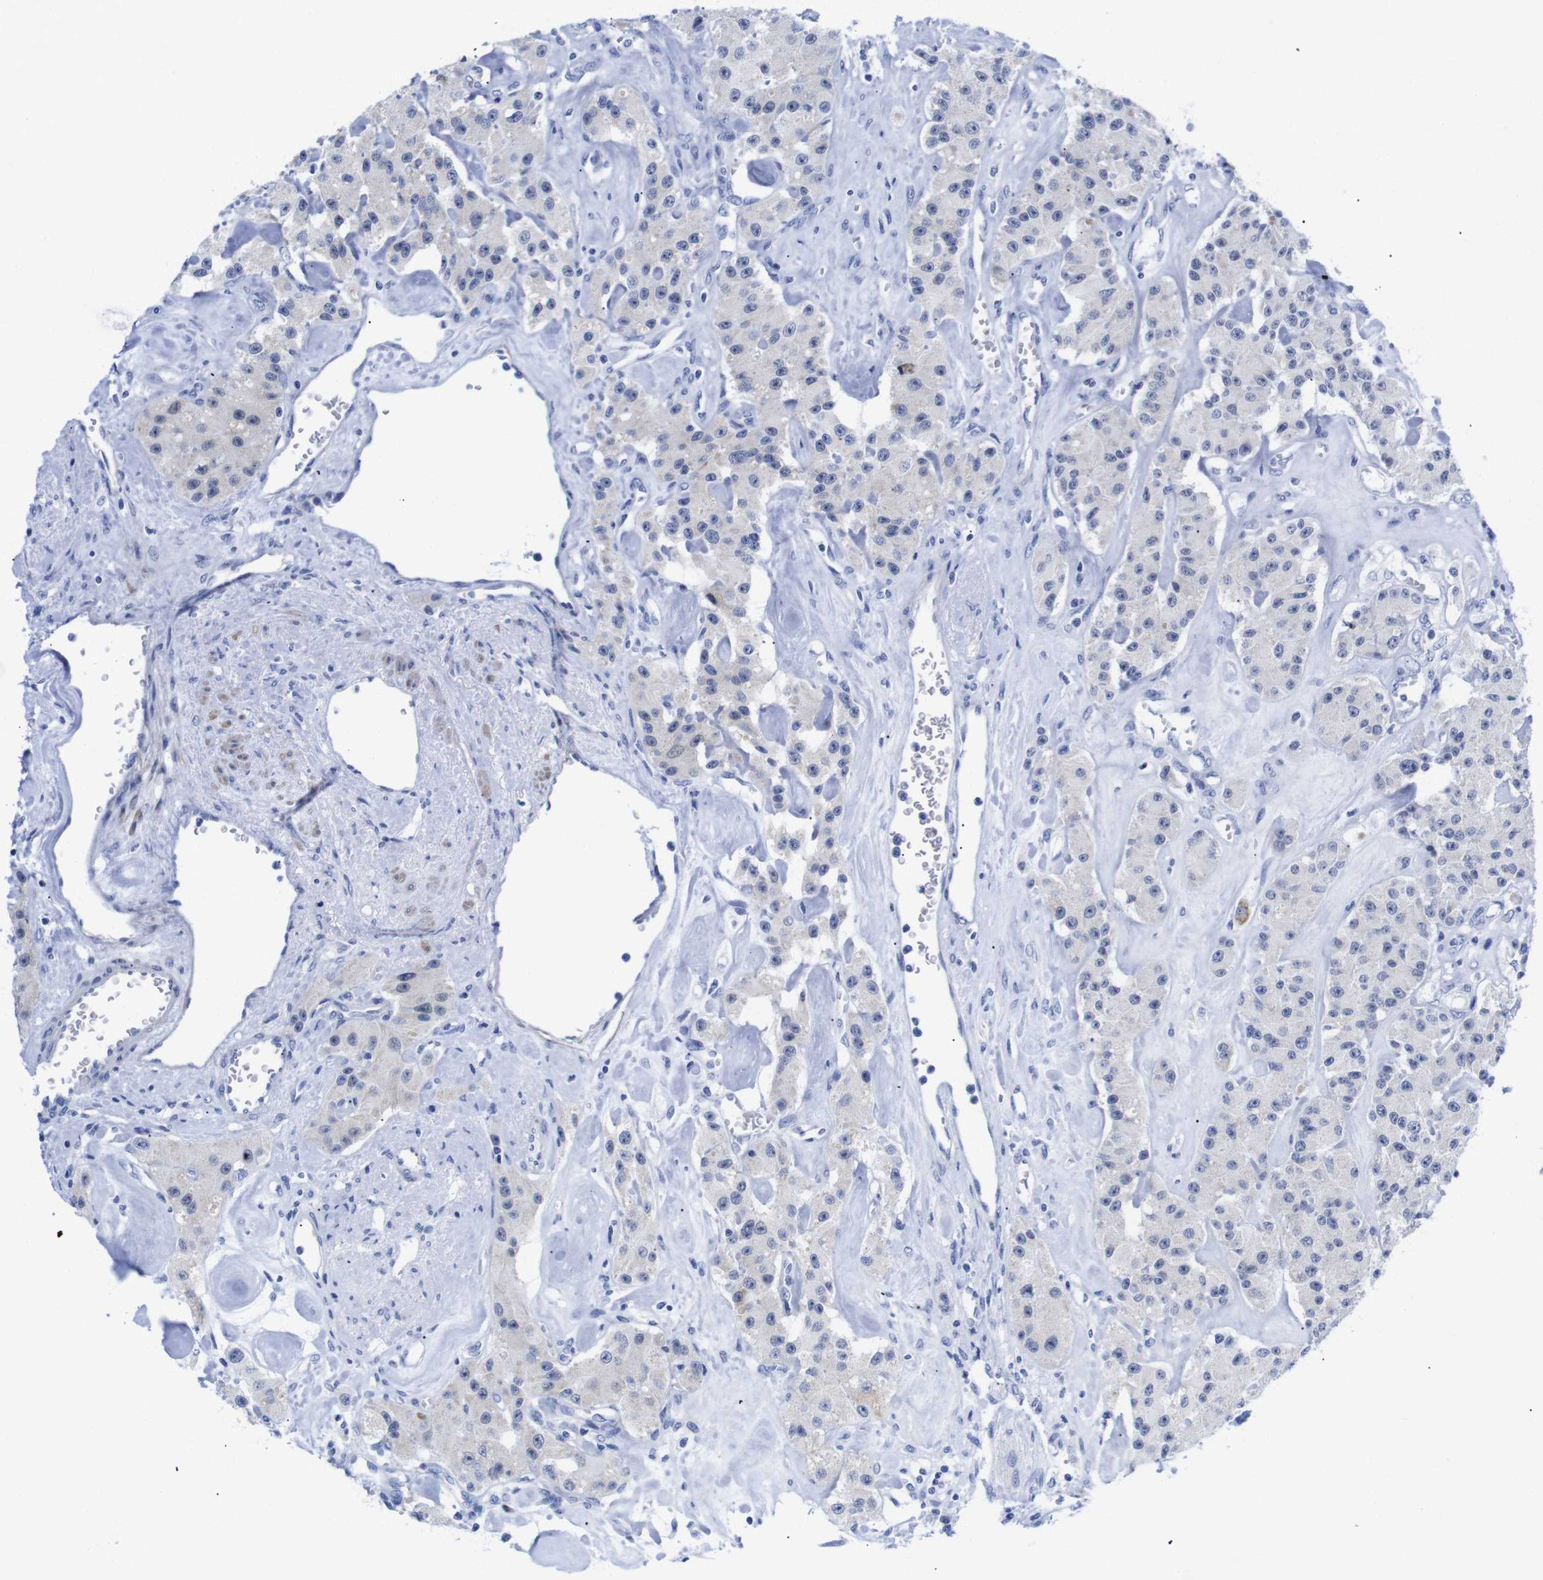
{"staining": {"intensity": "negative", "quantity": "none", "location": "none"}, "tissue": "carcinoid", "cell_type": "Tumor cells", "image_type": "cancer", "snomed": [{"axis": "morphology", "description": "Carcinoid, malignant, NOS"}, {"axis": "topography", "description": "Pancreas"}], "caption": "IHC photomicrograph of neoplastic tissue: carcinoid (malignant) stained with DAB displays no significant protein expression in tumor cells.", "gene": "LRRC55", "patient": {"sex": "male", "age": 41}}